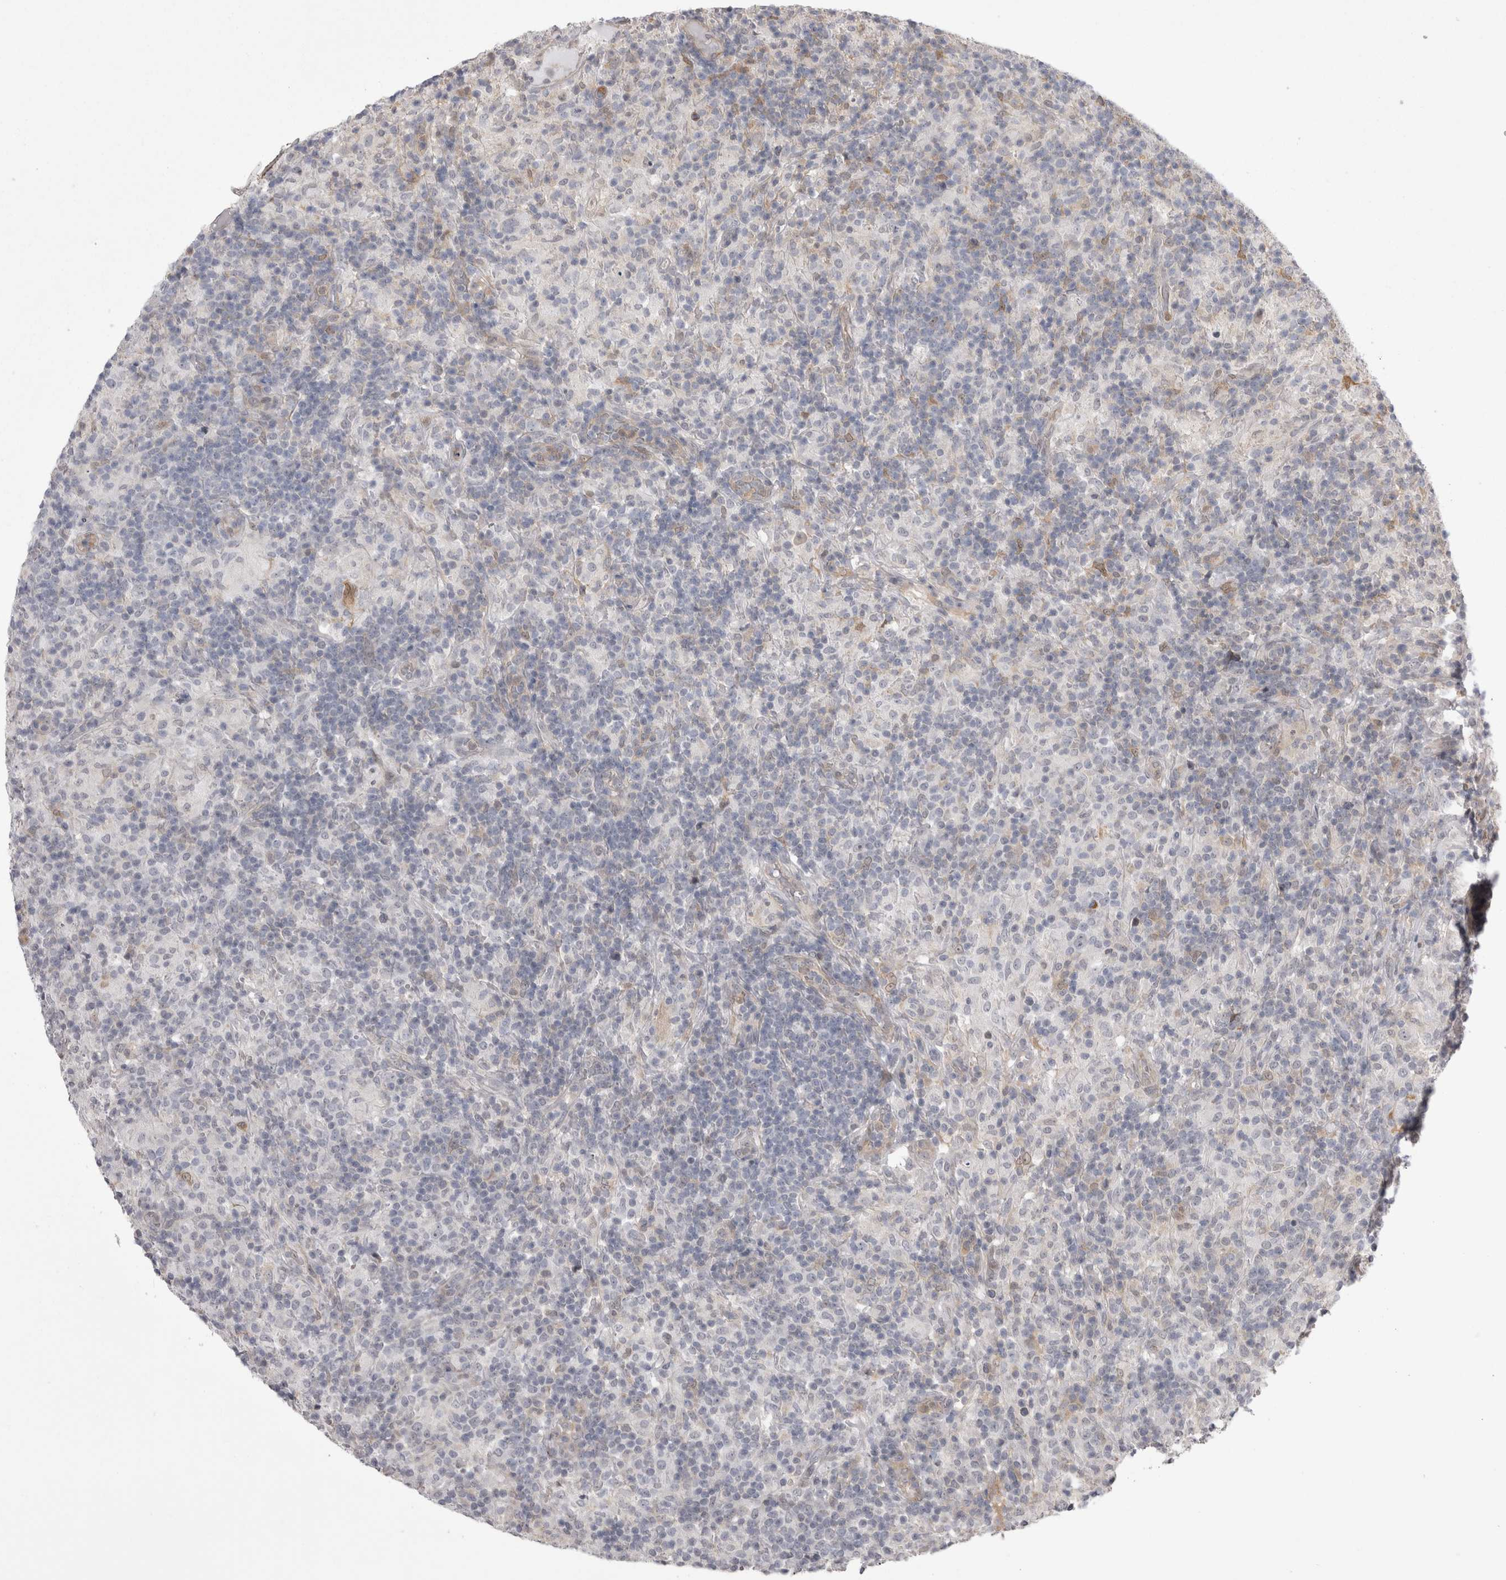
{"staining": {"intensity": "negative", "quantity": "none", "location": "none"}, "tissue": "lymphoma", "cell_type": "Tumor cells", "image_type": "cancer", "snomed": [{"axis": "morphology", "description": "Hodgkin's disease, NOS"}, {"axis": "topography", "description": "Lymph node"}], "caption": "Immunohistochemistry image of neoplastic tissue: human lymphoma stained with DAB exhibits no significant protein positivity in tumor cells. (DAB immunohistochemistry, high magnification).", "gene": "CHIC2", "patient": {"sex": "male", "age": 70}}